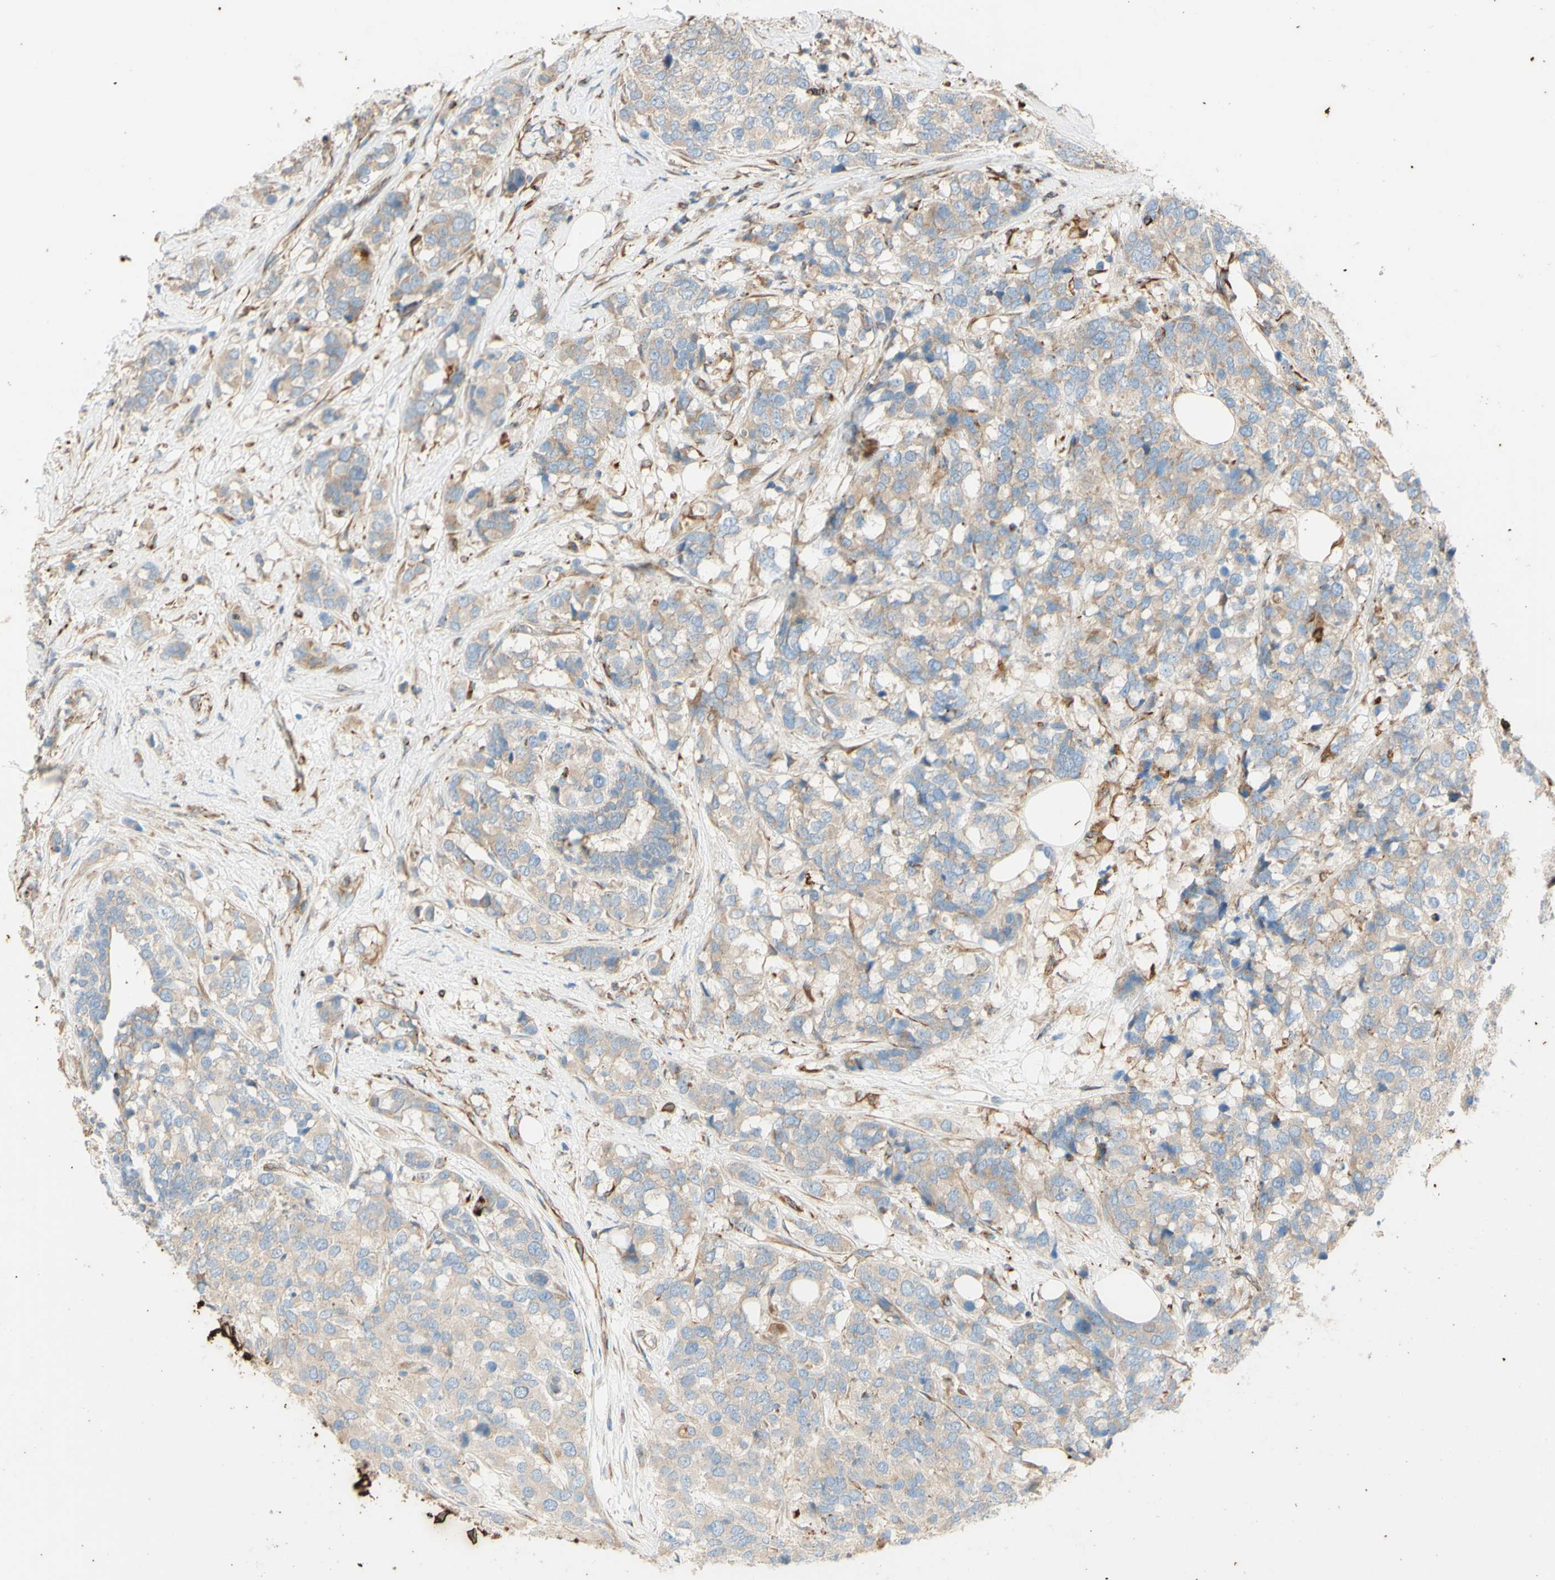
{"staining": {"intensity": "weak", "quantity": ">75%", "location": "cytoplasmic/membranous"}, "tissue": "breast cancer", "cell_type": "Tumor cells", "image_type": "cancer", "snomed": [{"axis": "morphology", "description": "Lobular carcinoma"}, {"axis": "topography", "description": "Breast"}], "caption": "Breast cancer was stained to show a protein in brown. There is low levels of weak cytoplasmic/membranous expression in approximately >75% of tumor cells.", "gene": "C1orf43", "patient": {"sex": "female", "age": 59}}